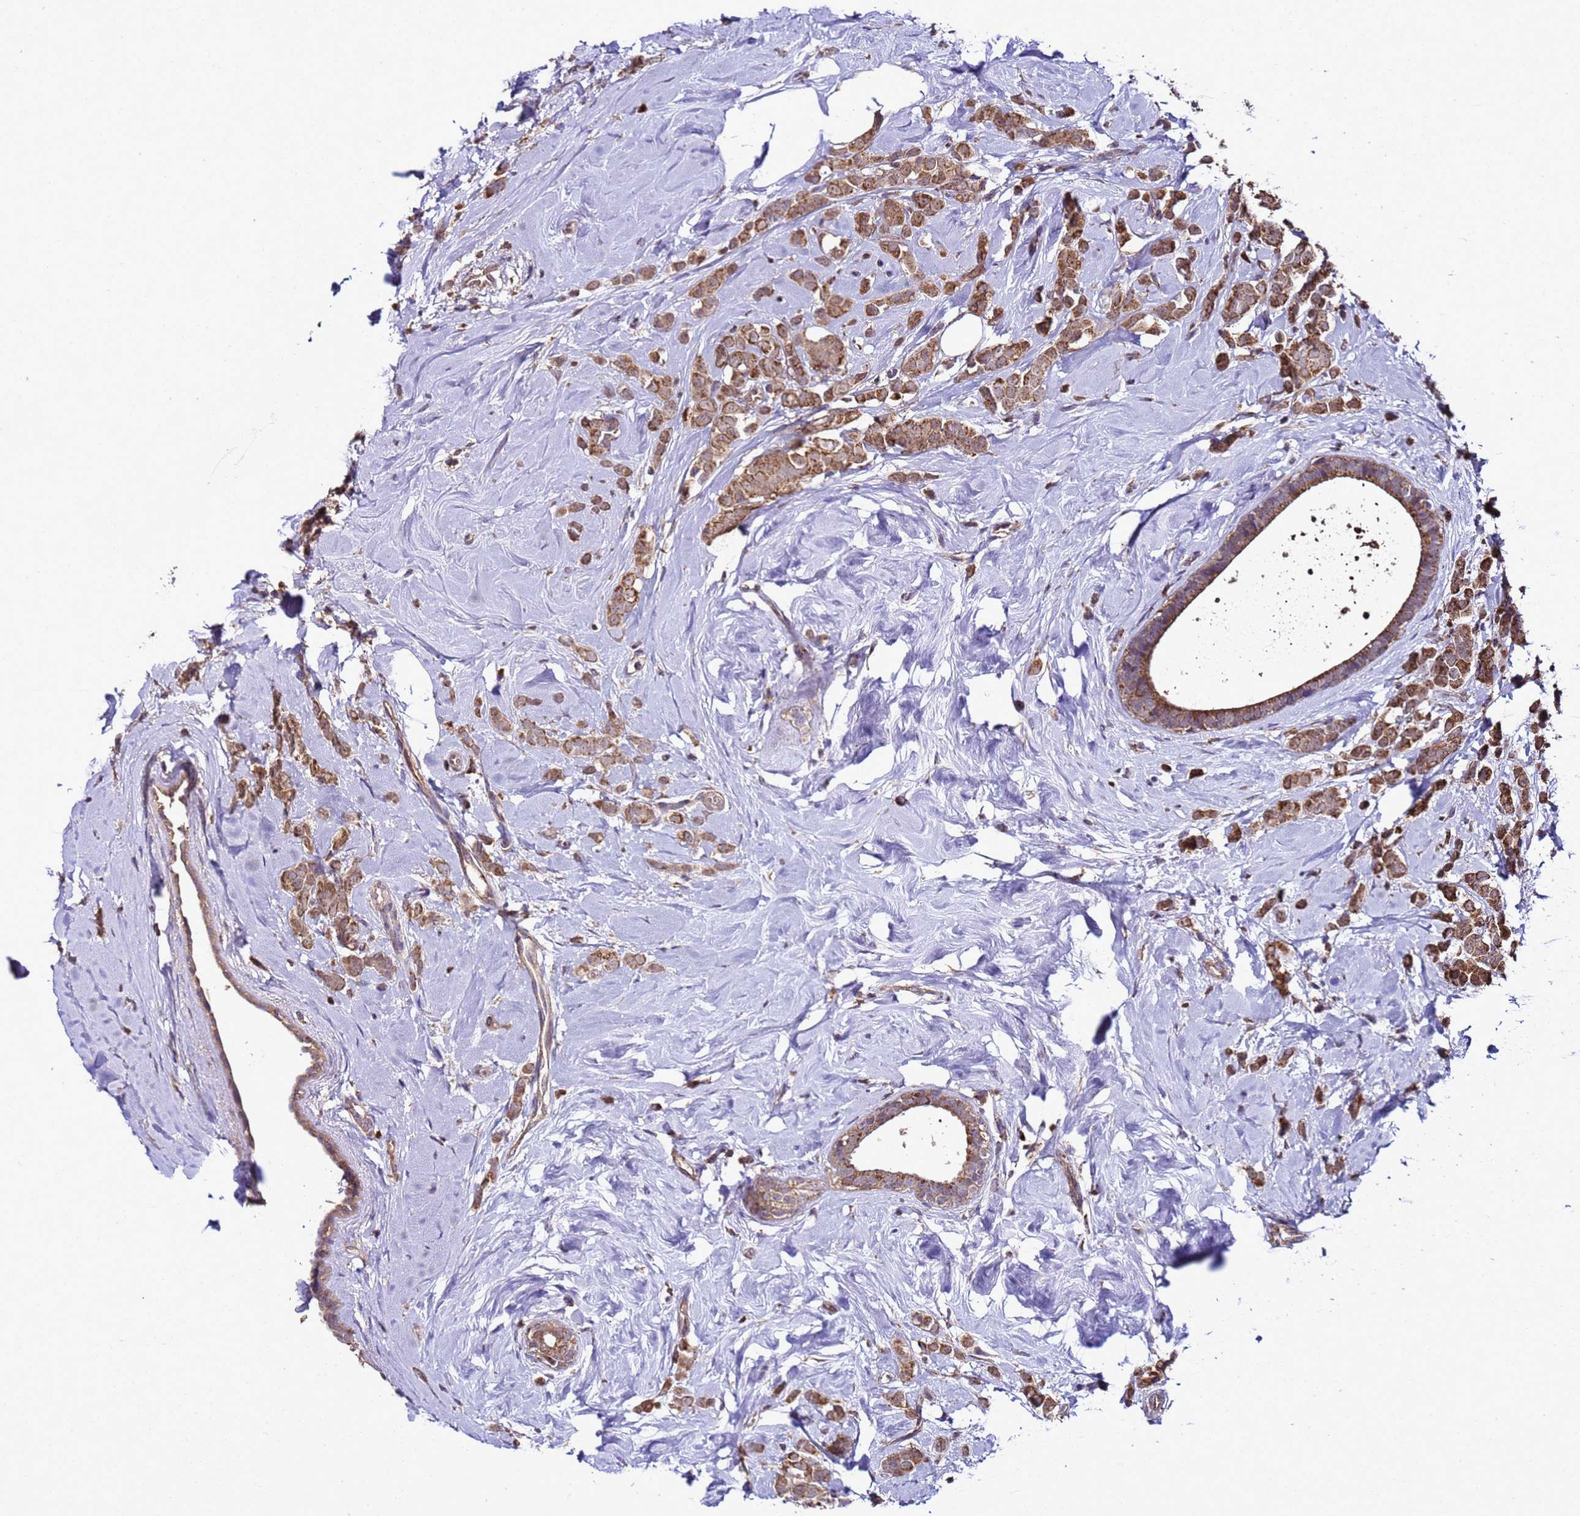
{"staining": {"intensity": "moderate", "quantity": ">75%", "location": "cytoplasmic/membranous"}, "tissue": "breast cancer", "cell_type": "Tumor cells", "image_type": "cancer", "snomed": [{"axis": "morphology", "description": "Lobular carcinoma"}, {"axis": "topography", "description": "Breast"}], "caption": "Protein staining of lobular carcinoma (breast) tissue exhibits moderate cytoplasmic/membranous expression in approximately >75% of tumor cells. (Stains: DAB in brown, nuclei in blue, Microscopy: brightfield microscopy at high magnification).", "gene": "HSPBAP1", "patient": {"sex": "female", "age": 47}}